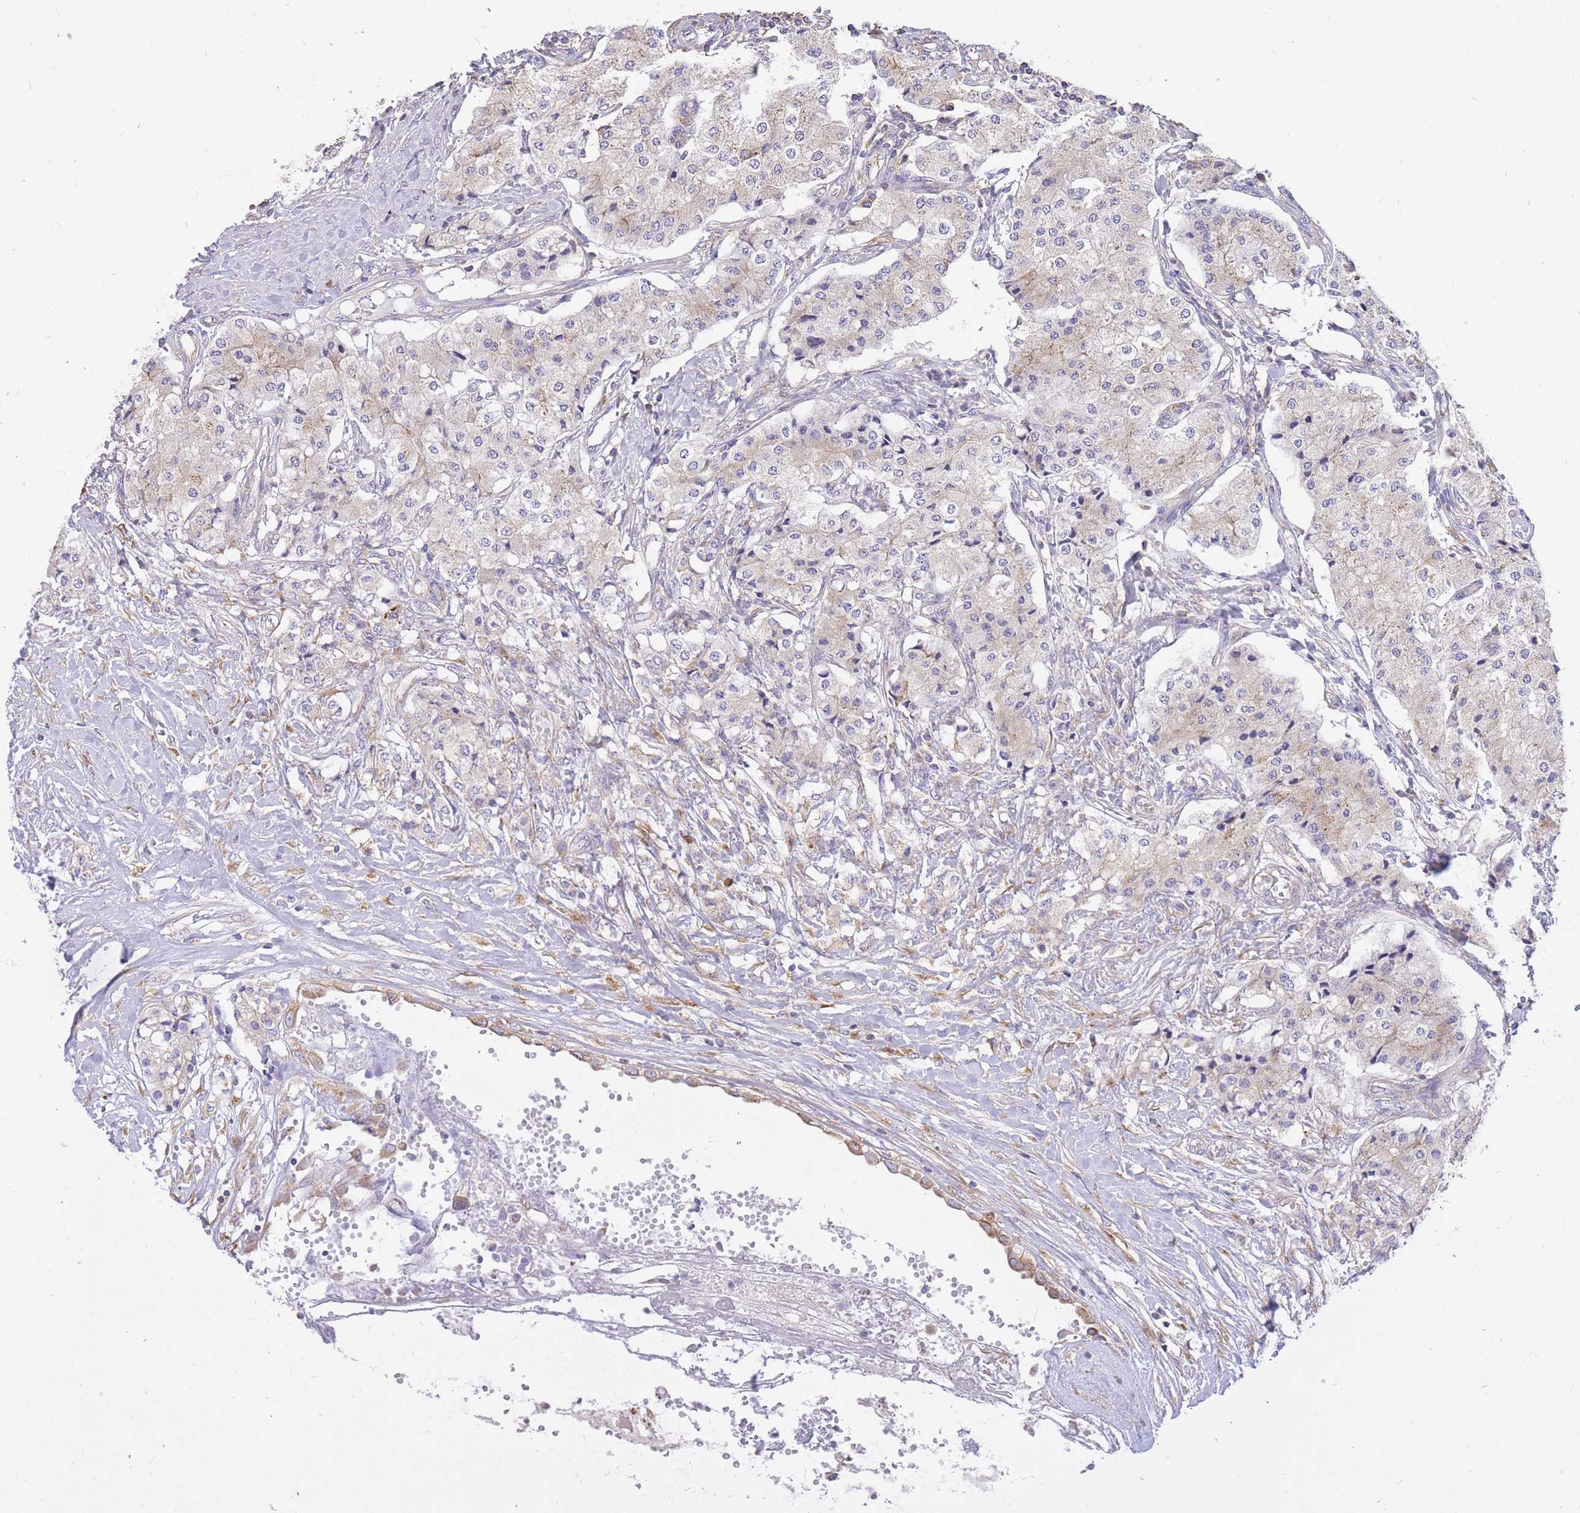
{"staining": {"intensity": "weak", "quantity": "<25%", "location": "cytoplasmic/membranous"}, "tissue": "carcinoid", "cell_type": "Tumor cells", "image_type": "cancer", "snomed": [{"axis": "morphology", "description": "Carcinoid, malignant, NOS"}, {"axis": "topography", "description": "Colon"}], "caption": "An immunohistochemistry (IHC) image of carcinoid is shown. There is no staining in tumor cells of carcinoid. Nuclei are stained in blue.", "gene": "GBP7", "patient": {"sex": "female", "age": 52}}